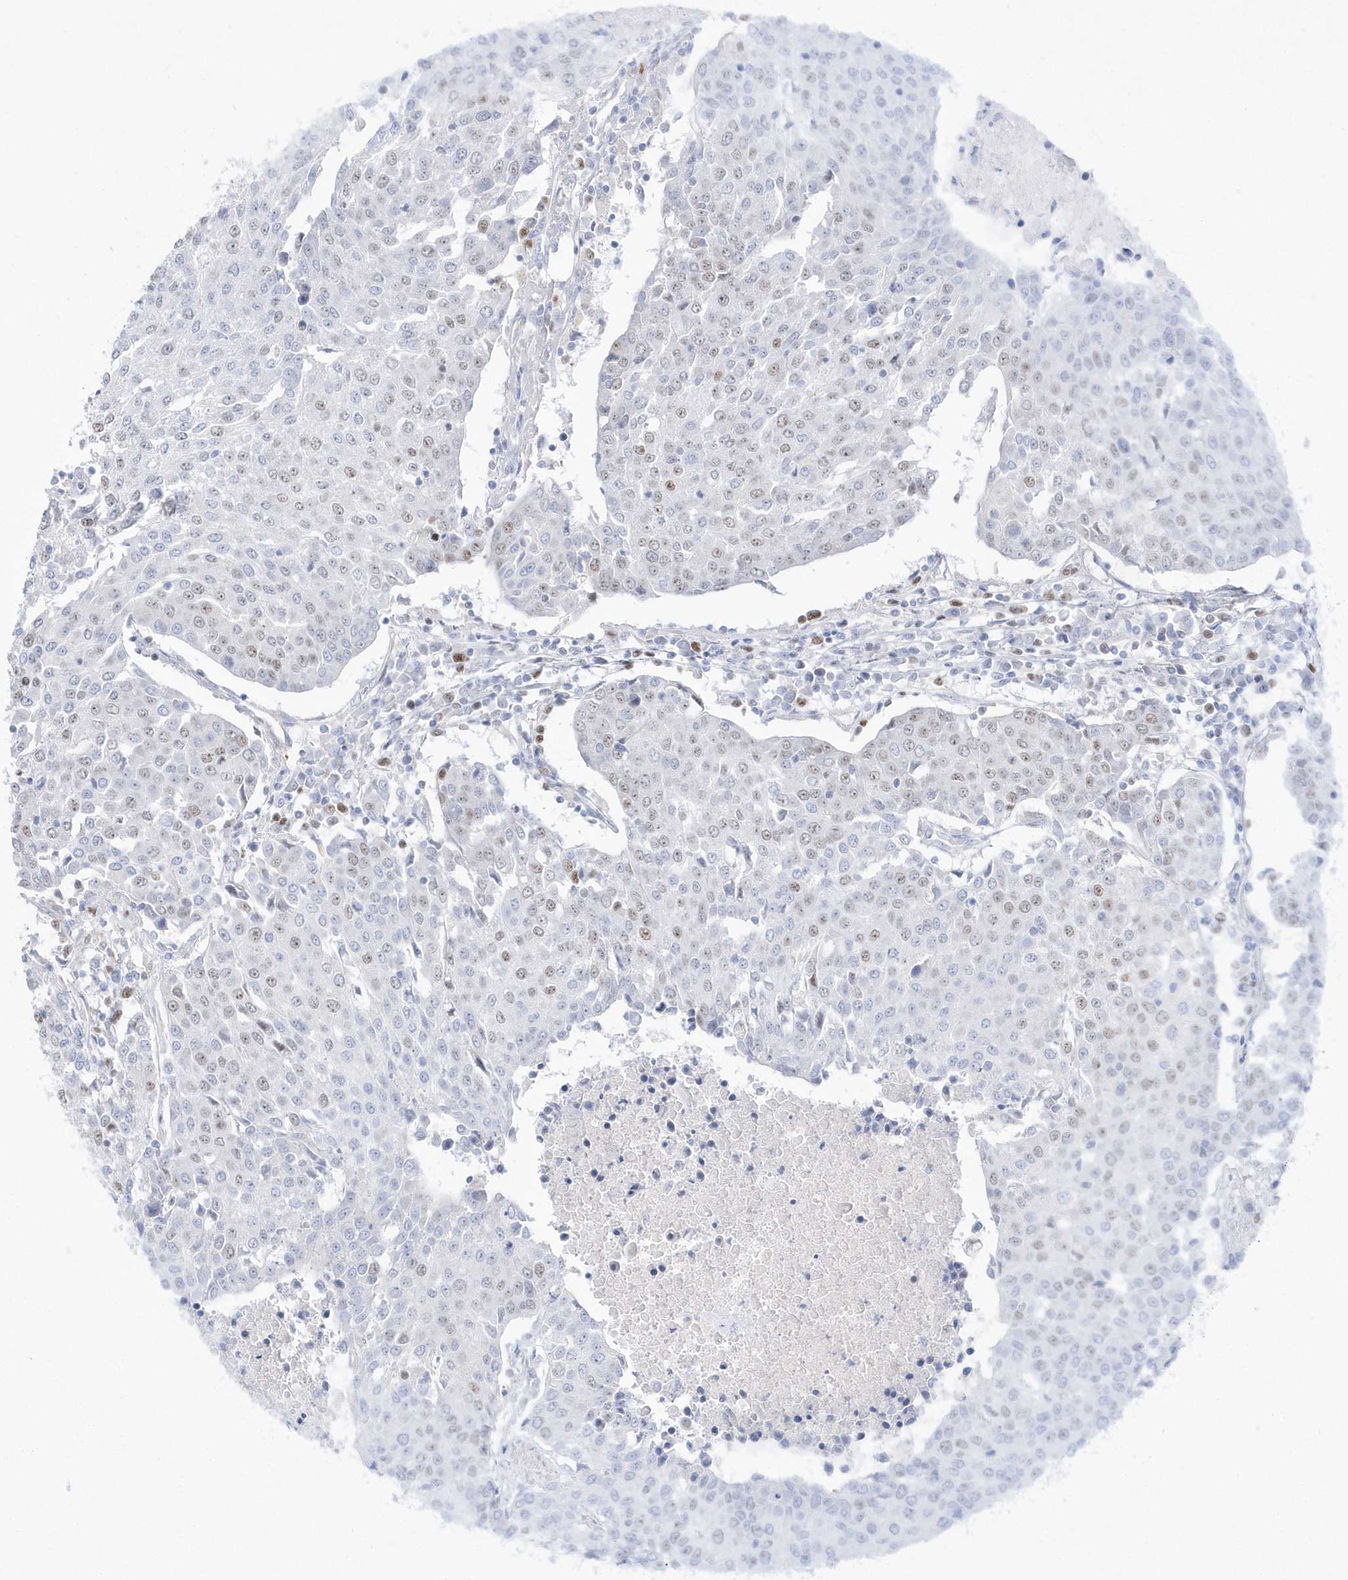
{"staining": {"intensity": "weak", "quantity": "25%-75%", "location": "nuclear"}, "tissue": "urothelial cancer", "cell_type": "Tumor cells", "image_type": "cancer", "snomed": [{"axis": "morphology", "description": "Urothelial carcinoma, High grade"}, {"axis": "topography", "description": "Urinary bladder"}], "caption": "High-grade urothelial carcinoma tissue displays weak nuclear expression in approximately 25%-75% of tumor cells, visualized by immunohistochemistry.", "gene": "TMCO6", "patient": {"sex": "female", "age": 85}}